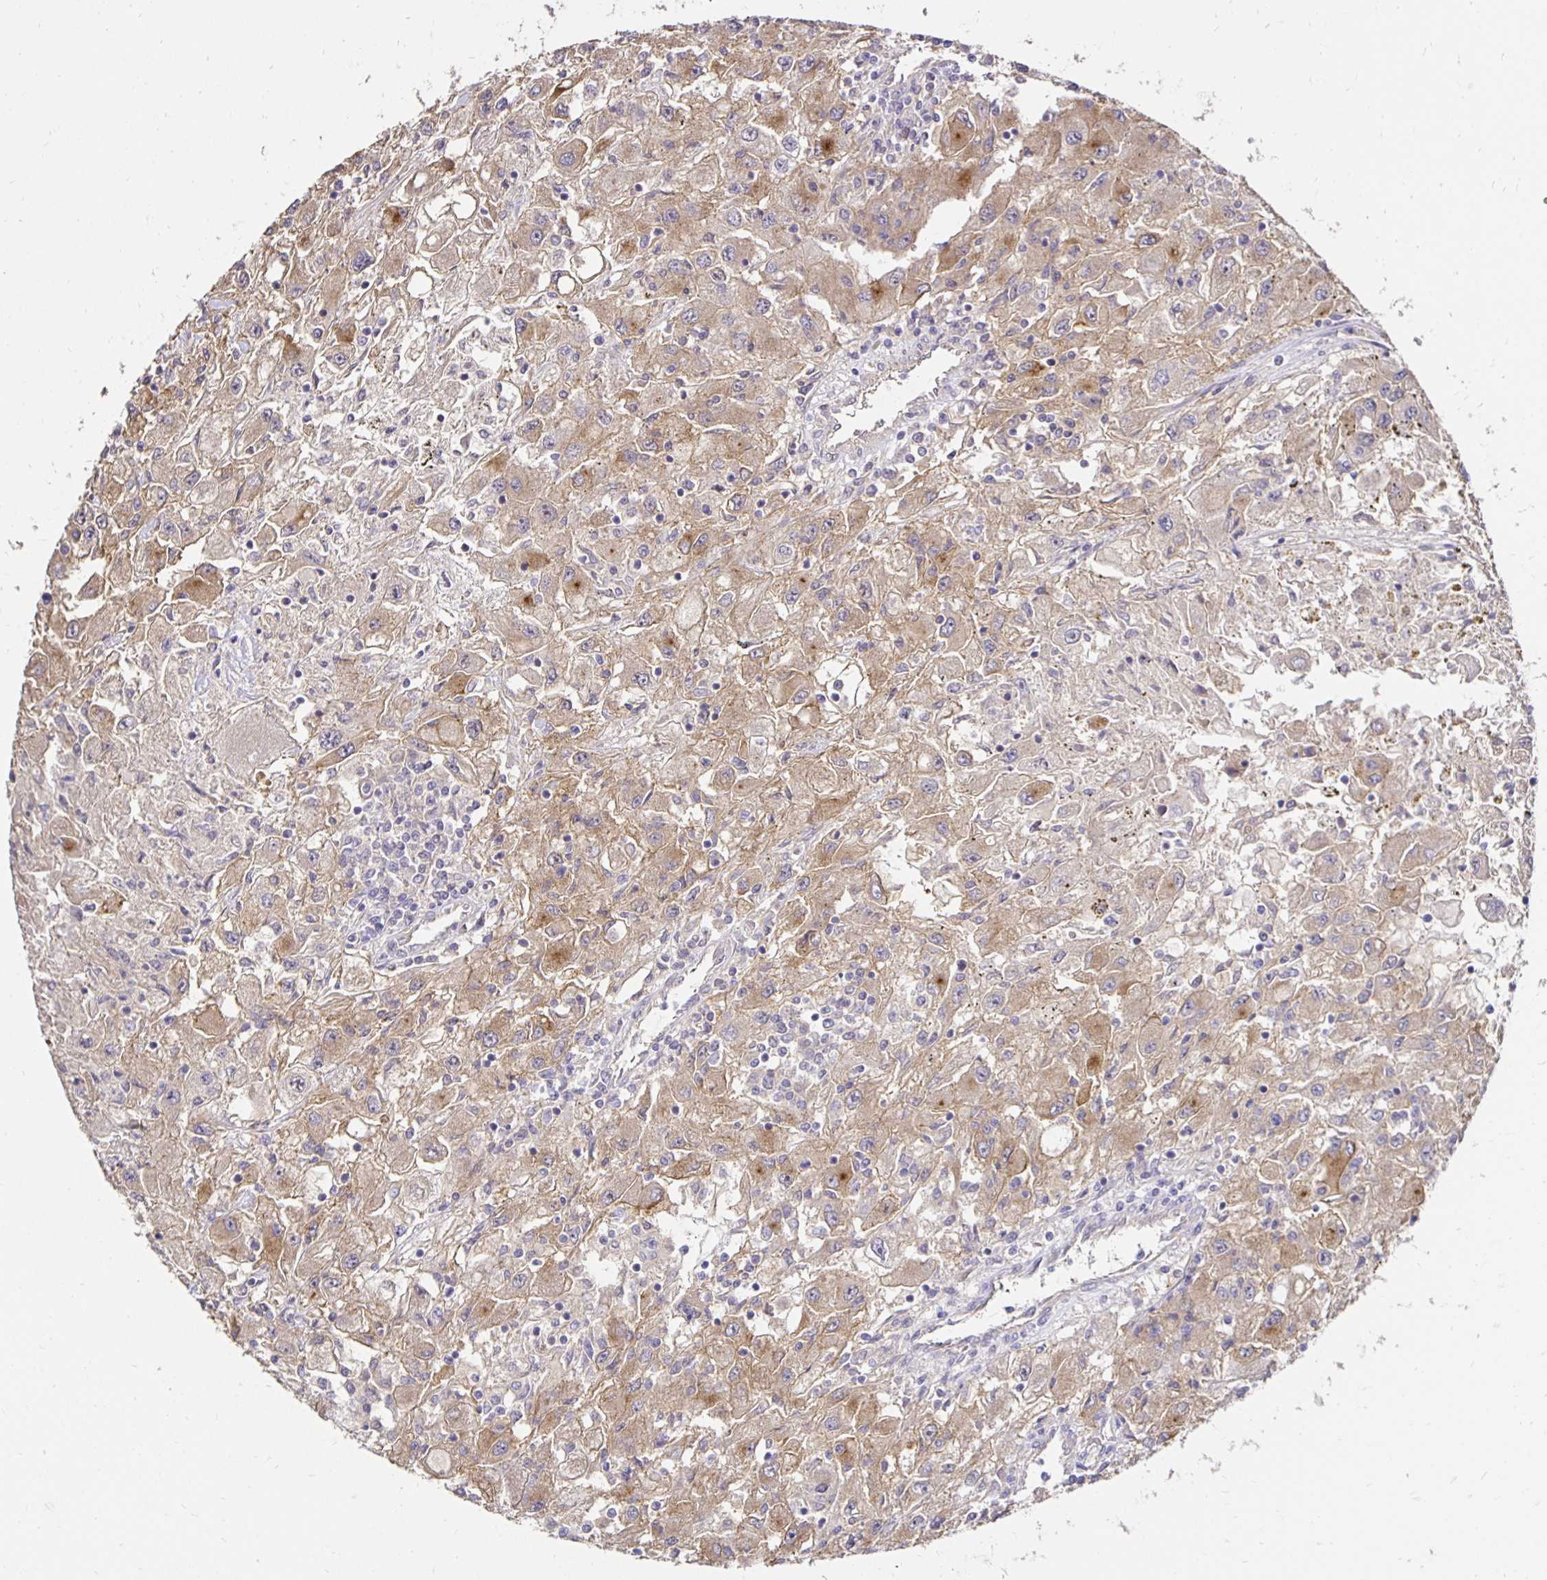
{"staining": {"intensity": "moderate", "quantity": ">75%", "location": "cytoplasmic/membranous"}, "tissue": "renal cancer", "cell_type": "Tumor cells", "image_type": "cancer", "snomed": [{"axis": "morphology", "description": "Adenocarcinoma, NOS"}, {"axis": "topography", "description": "Kidney"}], "caption": "This is a histology image of immunohistochemistry (IHC) staining of adenocarcinoma (renal), which shows moderate positivity in the cytoplasmic/membranous of tumor cells.", "gene": "PNPLA3", "patient": {"sex": "female", "age": 67}}